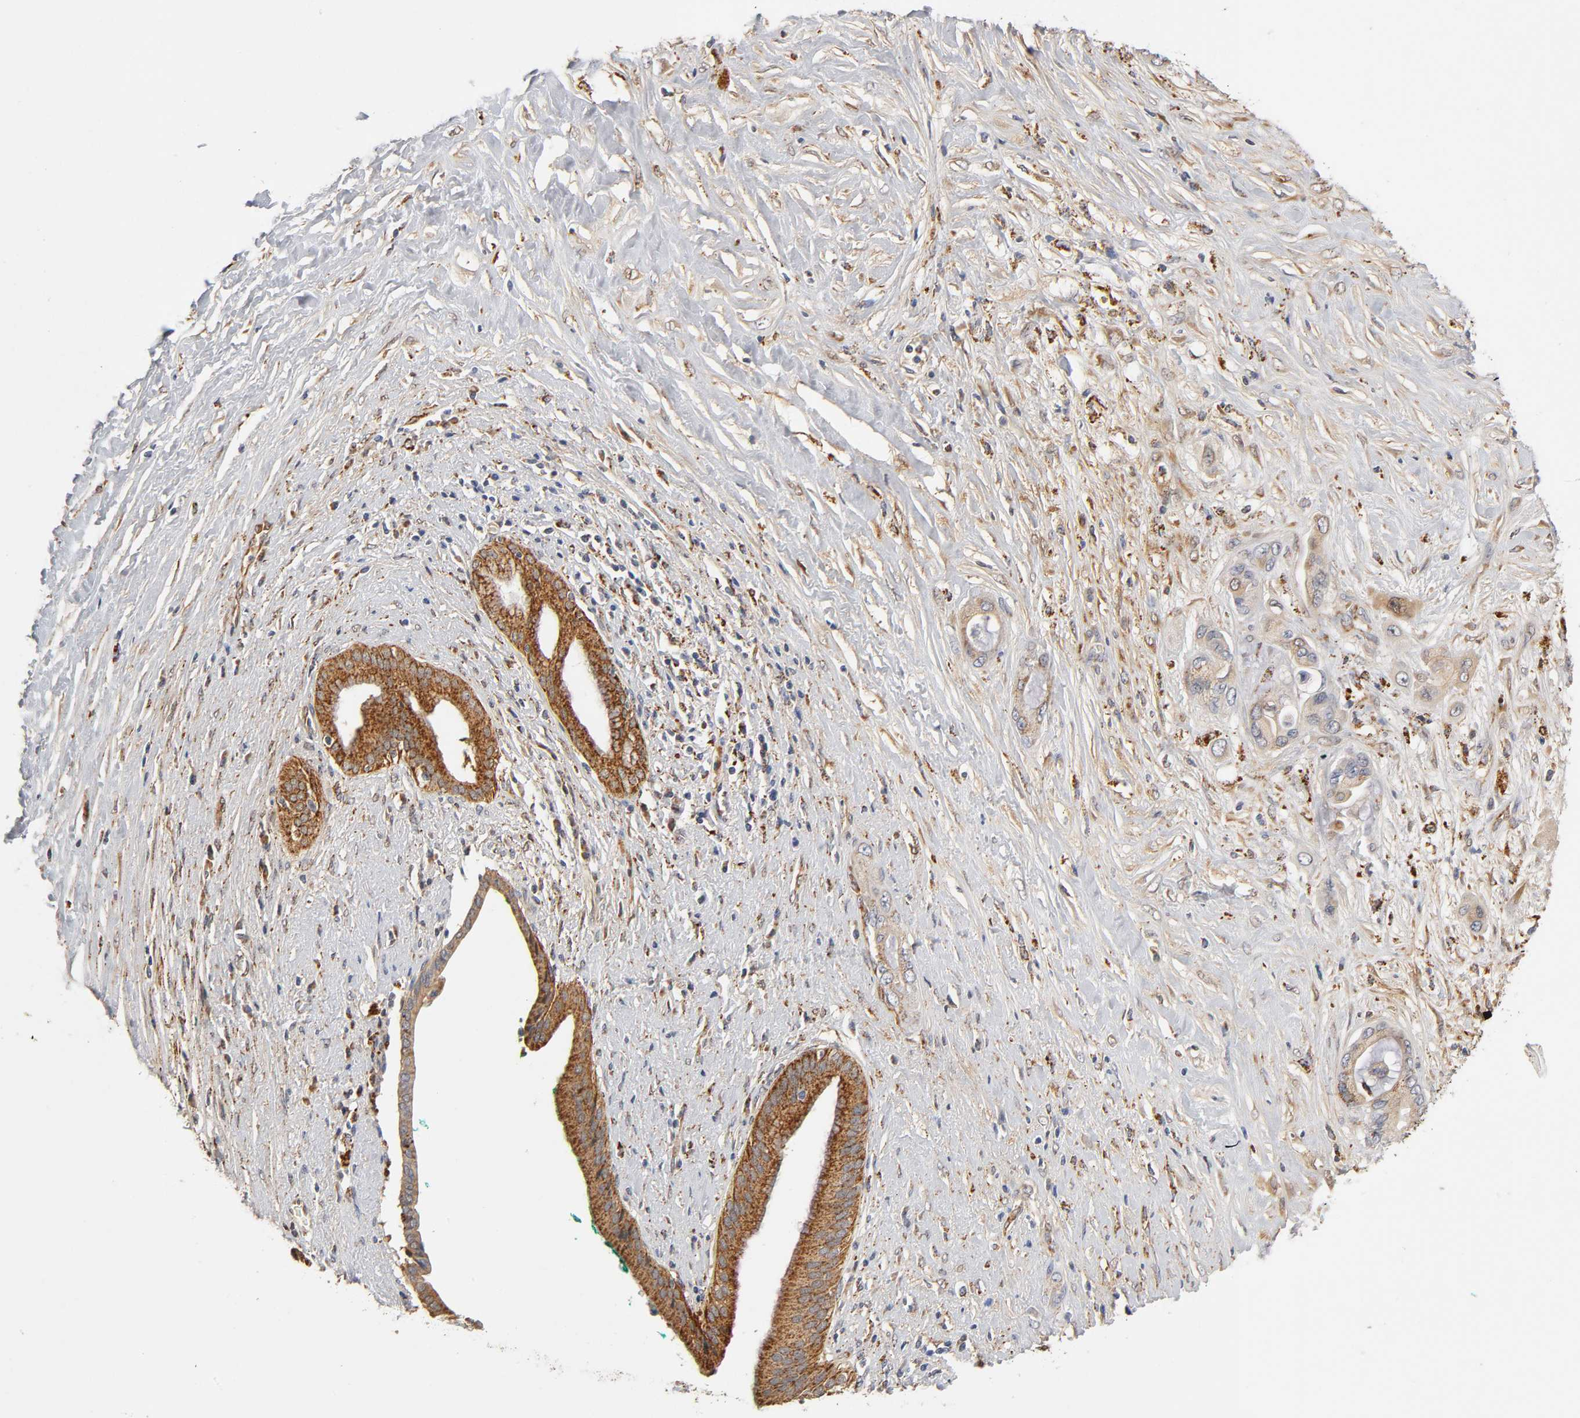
{"staining": {"intensity": "strong", "quantity": ">75%", "location": "cytoplasmic/membranous"}, "tissue": "pancreatic cancer", "cell_type": "Tumor cells", "image_type": "cancer", "snomed": [{"axis": "morphology", "description": "Adenocarcinoma, NOS"}, {"axis": "topography", "description": "Pancreas"}], "caption": "Protein staining shows strong cytoplasmic/membranous staining in approximately >75% of tumor cells in adenocarcinoma (pancreatic).", "gene": "ISG15", "patient": {"sex": "female", "age": 59}}